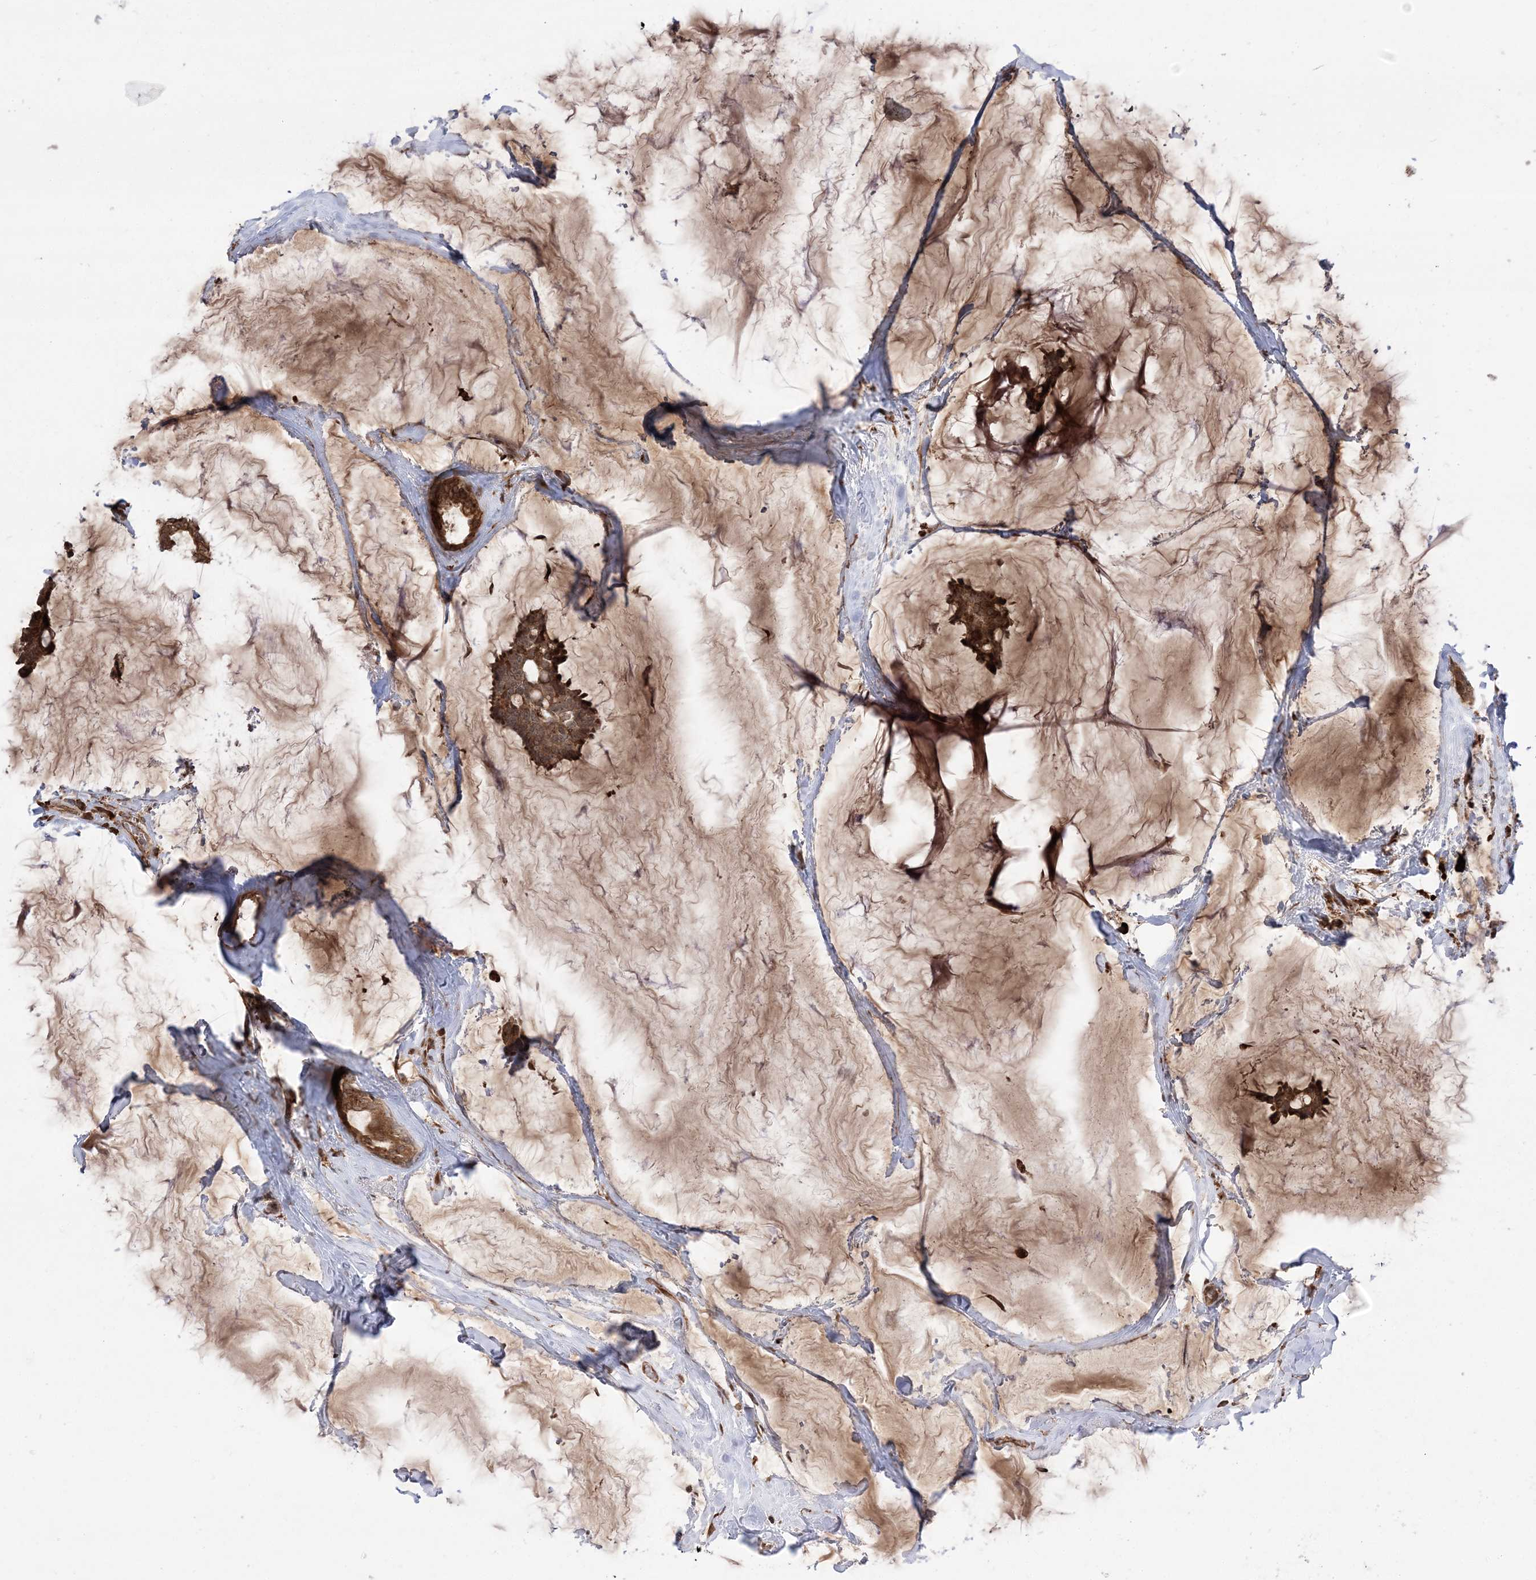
{"staining": {"intensity": "strong", "quantity": ">75%", "location": "cytoplasmic/membranous,nuclear"}, "tissue": "breast cancer", "cell_type": "Tumor cells", "image_type": "cancer", "snomed": [{"axis": "morphology", "description": "Duct carcinoma"}, {"axis": "topography", "description": "Breast"}], "caption": "Immunohistochemical staining of human breast invasive ductal carcinoma demonstrates high levels of strong cytoplasmic/membranous and nuclear positivity in about >75% of tumor cells.", "gene": "EPC2", "patient": {"sex": "female", "age": 93}}